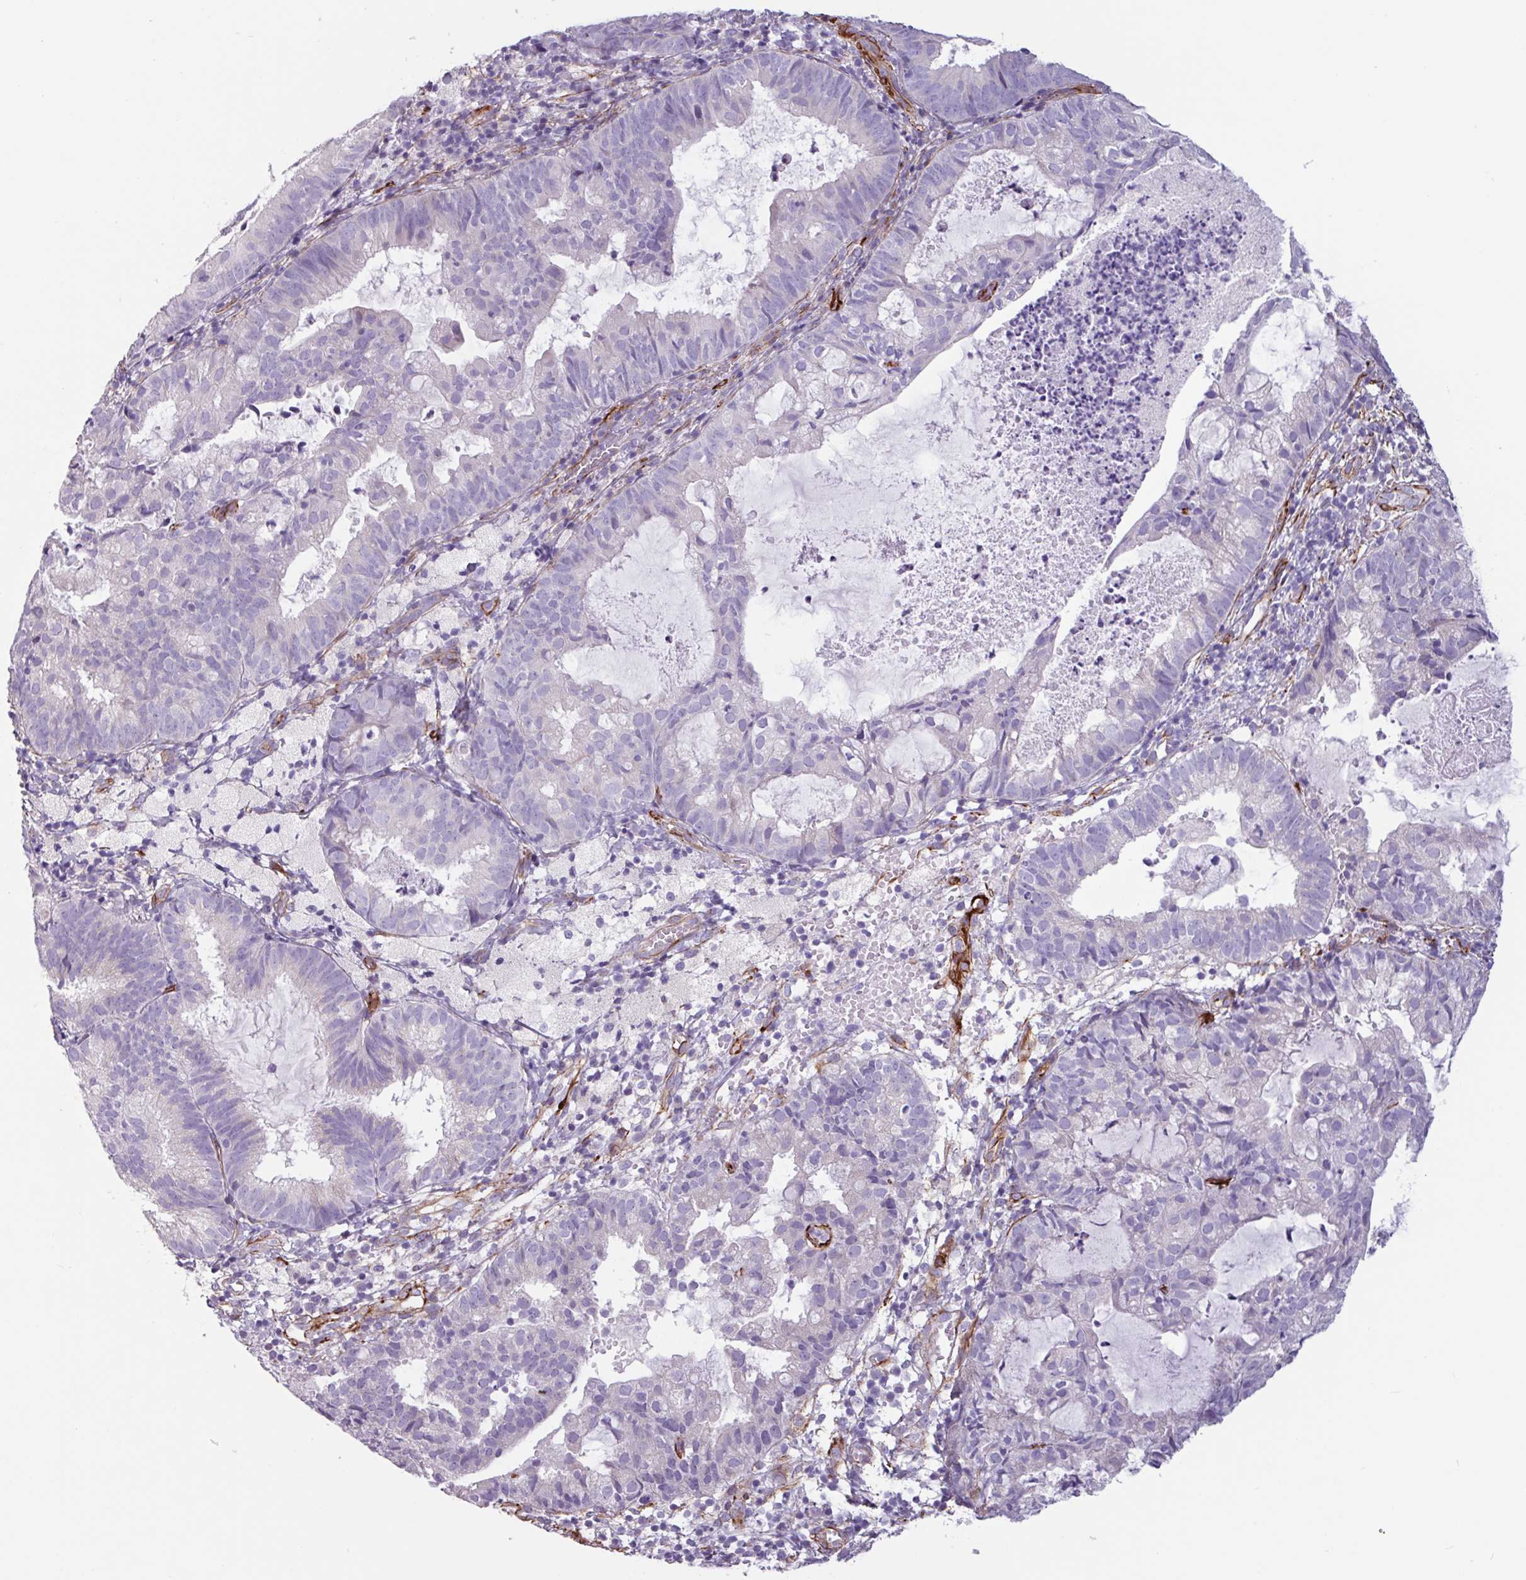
{"staining": {"intensity": "negative", "quantity": "none", "location": "none"}, "tissue": "endometrial cancer", "cell_type": "Tumor cells", "image_type": "cancer", "snomed": [{"axis": "morphology", "description": "Adenocarcinoma, NOS"}, {"axis": "topography", "description": "Endometrium"}], "caption": "High magnification brightfield microscopy of endometrial cancer stained with DAB (brown) and counterstained with hematoxylin (blue): tumor cells show no significant staining. The staining was performed using DAB (3,3'-diaminobenzidine) to visualize the protein expression in brown, while the nuclei were stained in blue with hematoxylin (Magnification: 20x).", "gene": "BTD", "patient": {"sex": "female", "age": 80}}